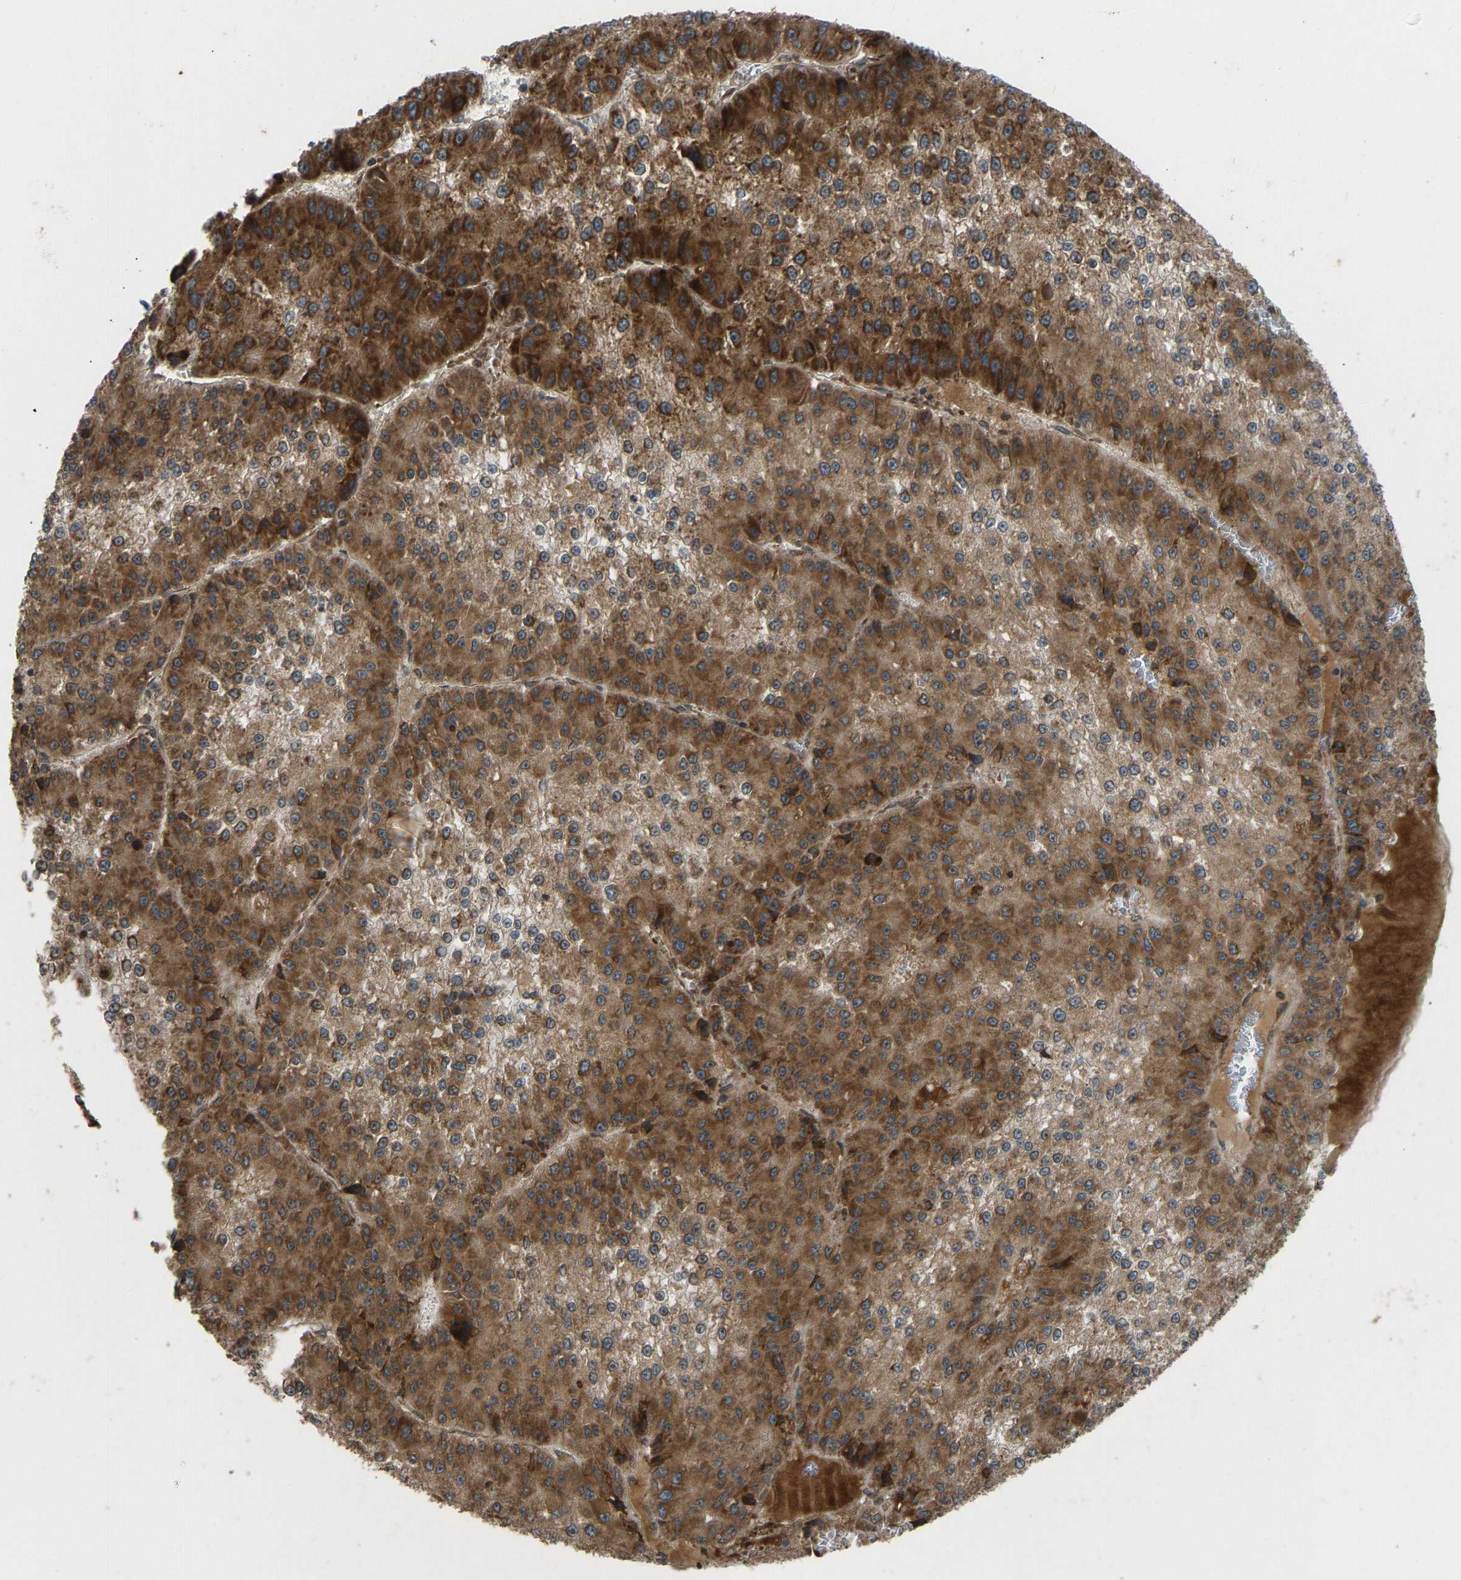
{"staining": {"intensity": "strong", "quantity": ">75%", "location": "cytoplasmic/membranous"}, "tissue": "liver cancer", "cell_type": "Tumor cells", "image_type": "cancer", "snomed": [{"axis": "morphology", "description": "Carcinoma, Hepatocellular, NOS"}, {"axis": "topography", "description": "Liver"}], "caption": "The micrograph reveals immunohistochemical staining of liver cancer. There is strong cytoplasmic/membranous positivity is identified in about >75% of tumor cells.", "gene": "RPN2", "patient": {"sex": "female", "age": 73}}